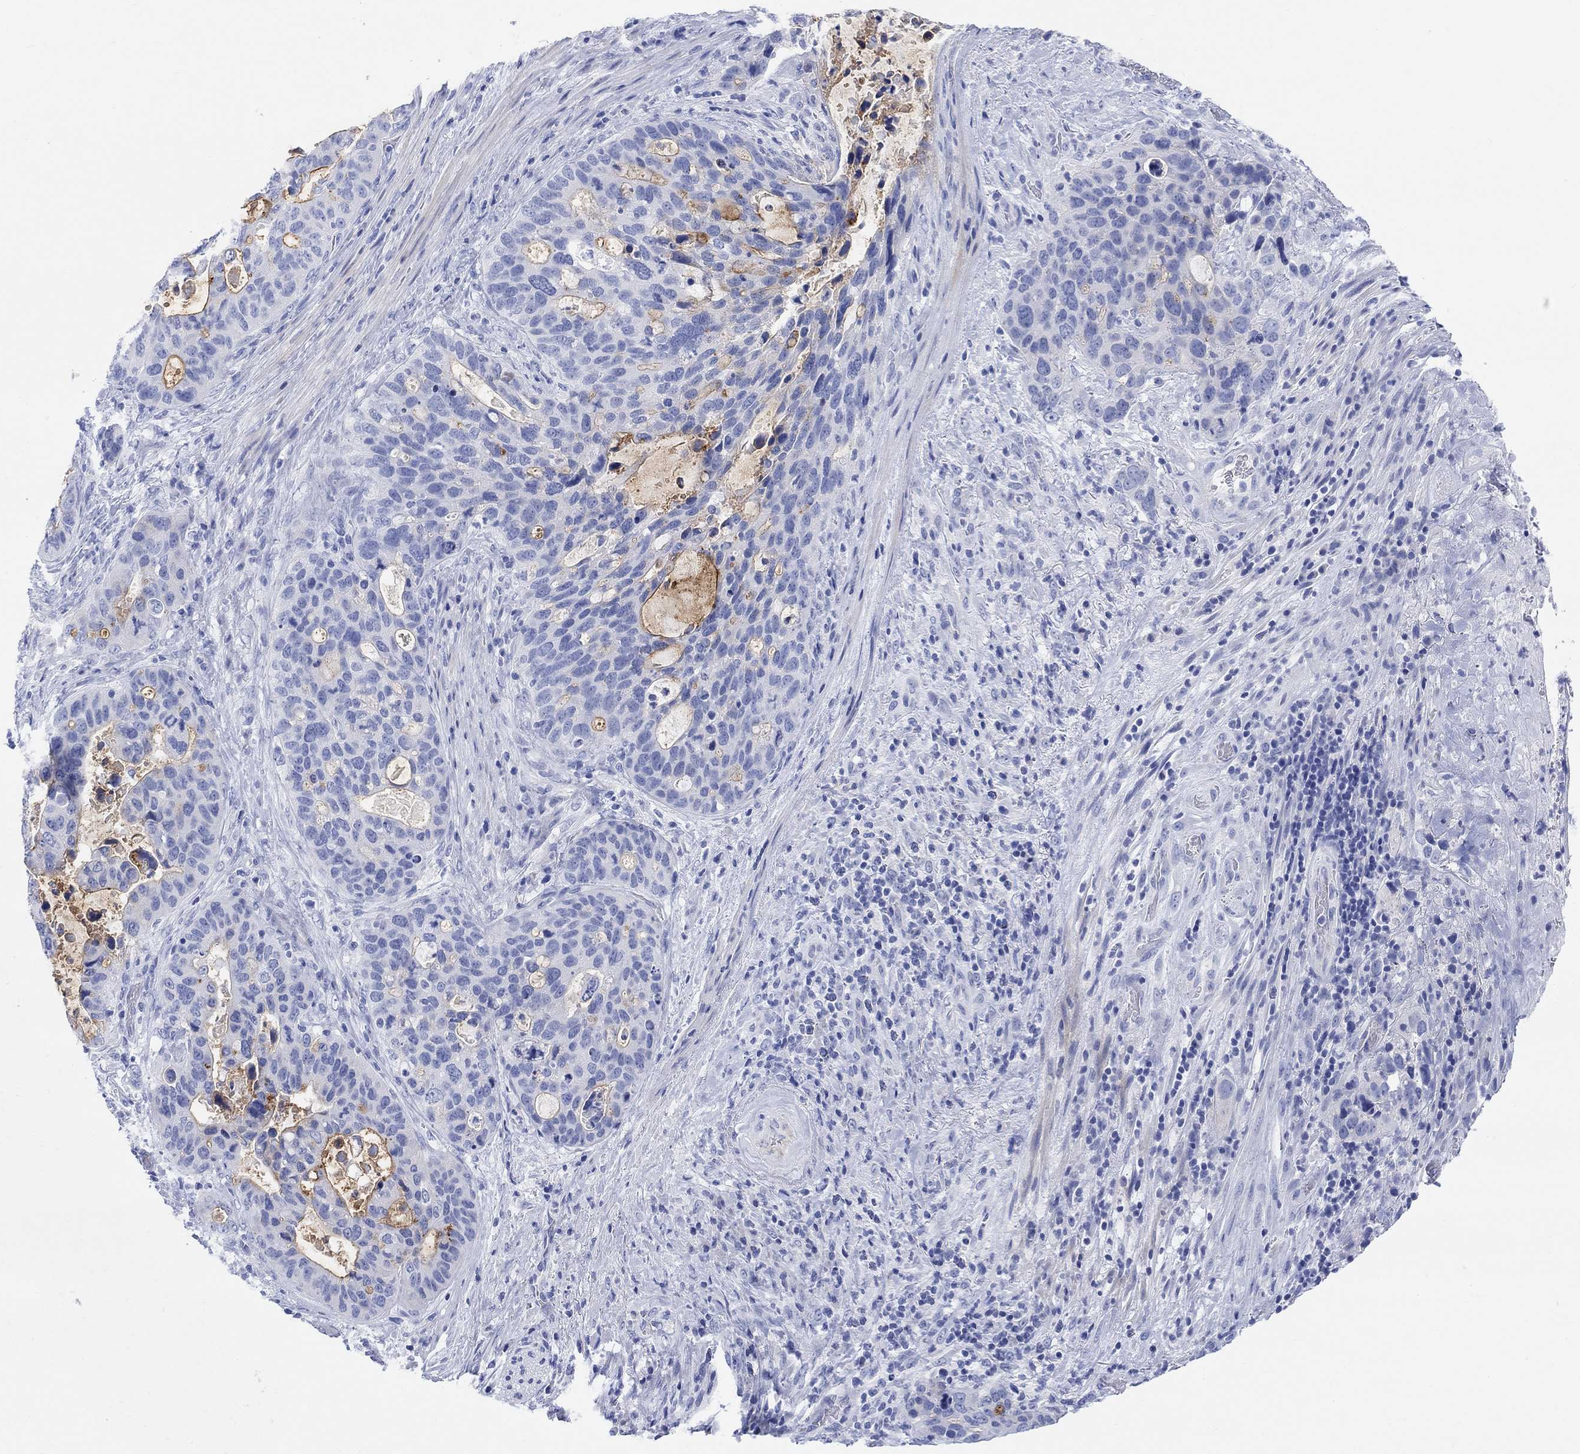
{"staining": {"intensity": "weak", "quantity": "<25%", "location": "cytoplasmic/membranous"}, "tissue": "stomach cancer", "cell_type": "Tumor cells", "image_type": "cancer", "snomed": [{"axis": "morphology", "description": "Adenocarcinoma, NOS"}, {"axis": "topography", "description": "Stomach"}], "caption": "An image of stomach cancer stained for a protein demonstrates no brown staining in tumor cells.", "gene": "XIRP2", "patient": {"sex": "male", "age": 54}}